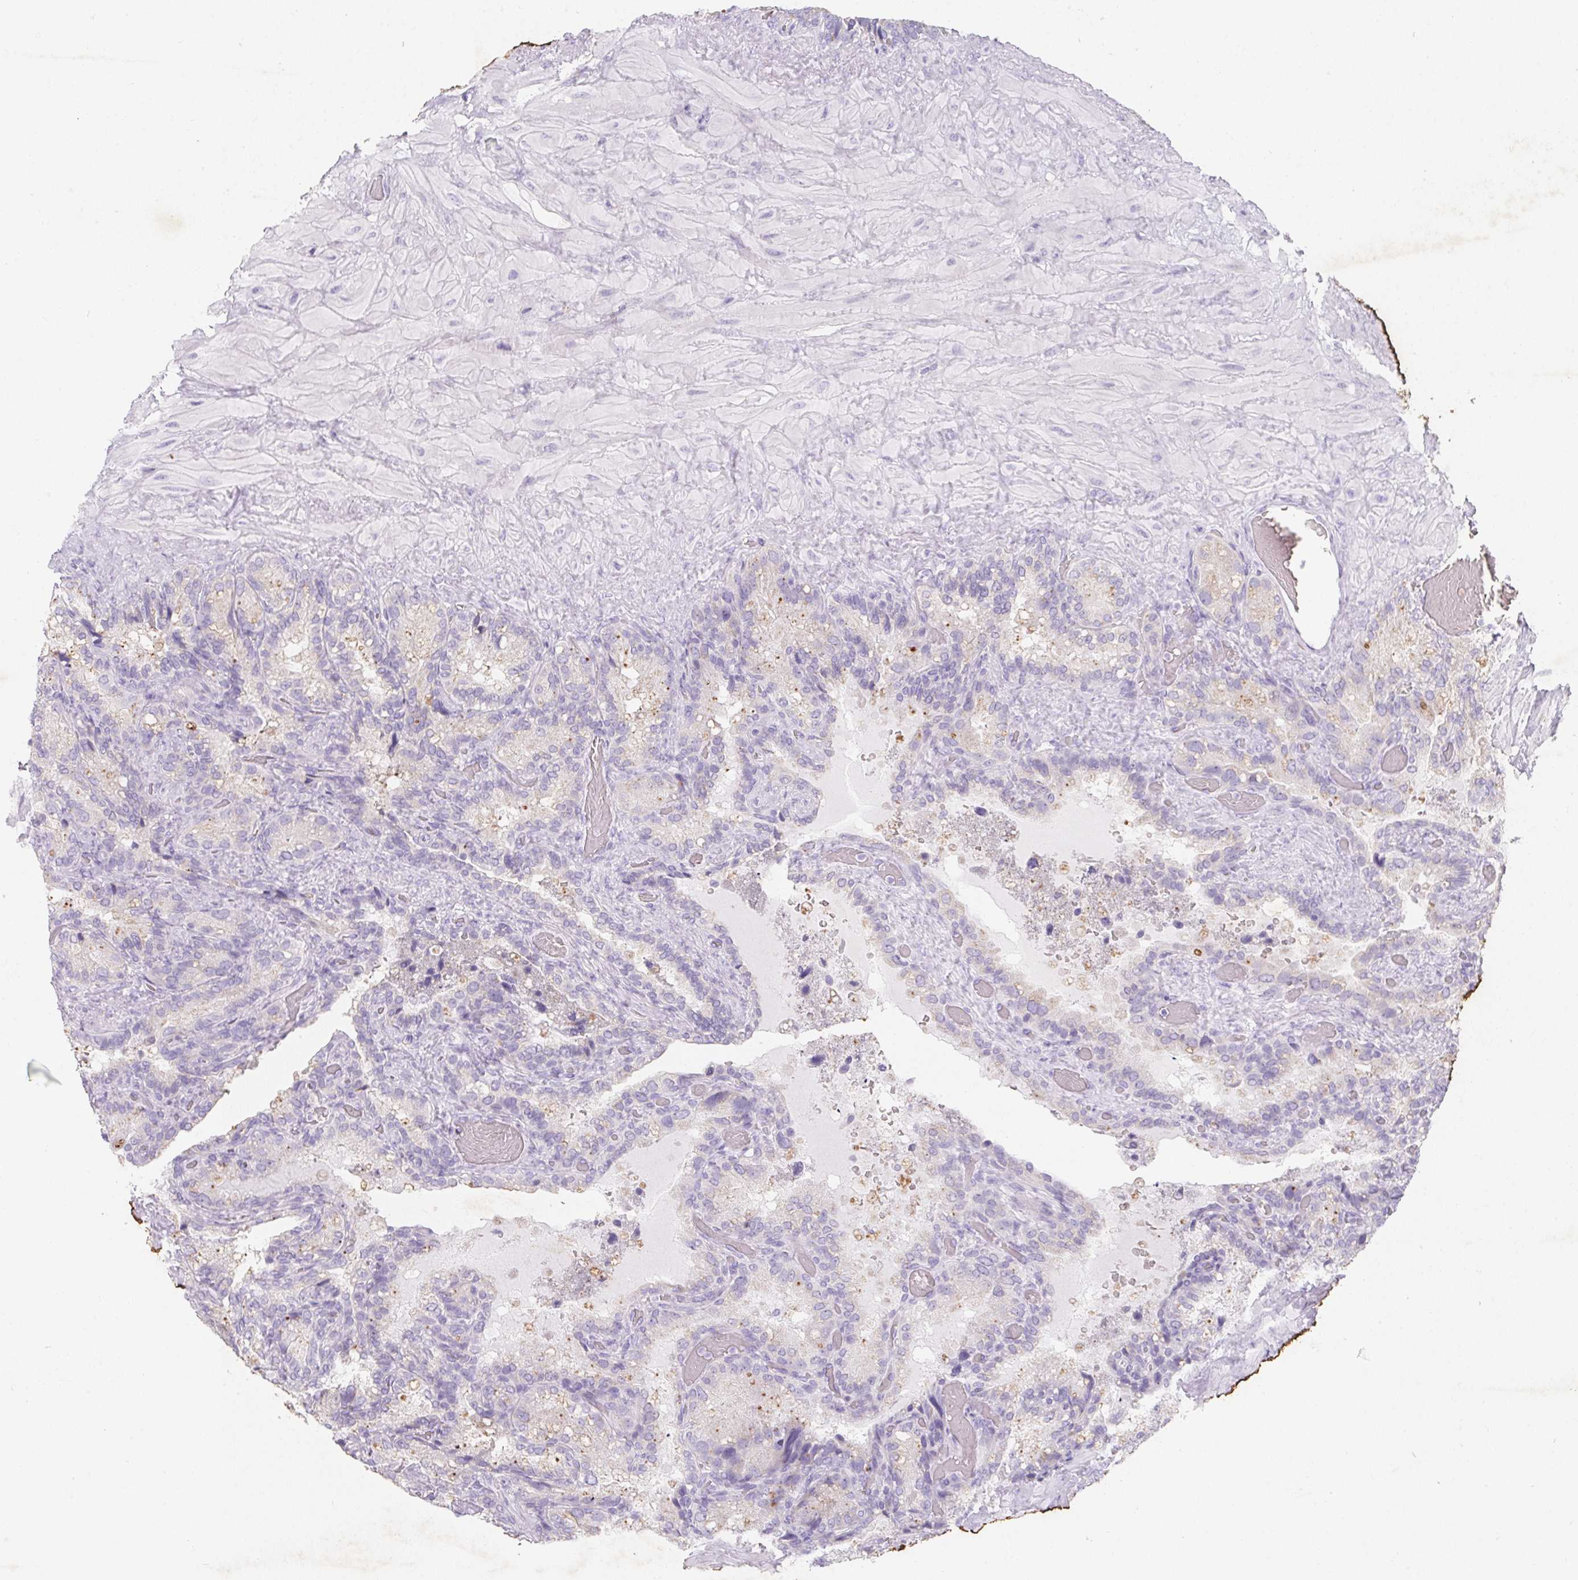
{"staining": {"intensity": "negative", "quantity": "none", "location": "none"}, "tissue": "seminal vesicle", "cell_type": "Glandular cells", "image_type": "normal", "snomed": [{"axis": "morphology", "description": "Normal tissue, NOS"}, {"axis": "topography", "description": "Seminal veicle"}], "caption": "Immunohistochemistry (IHC) histopathology image of unremarkable seminal vesicle: seminal vesicle stained with DAB (3,3'-diaminobenzidine) reveals no significant protein expression in glandular cells.", "gene": "DCD", "patient": {"sex": "male", "age": 60}}